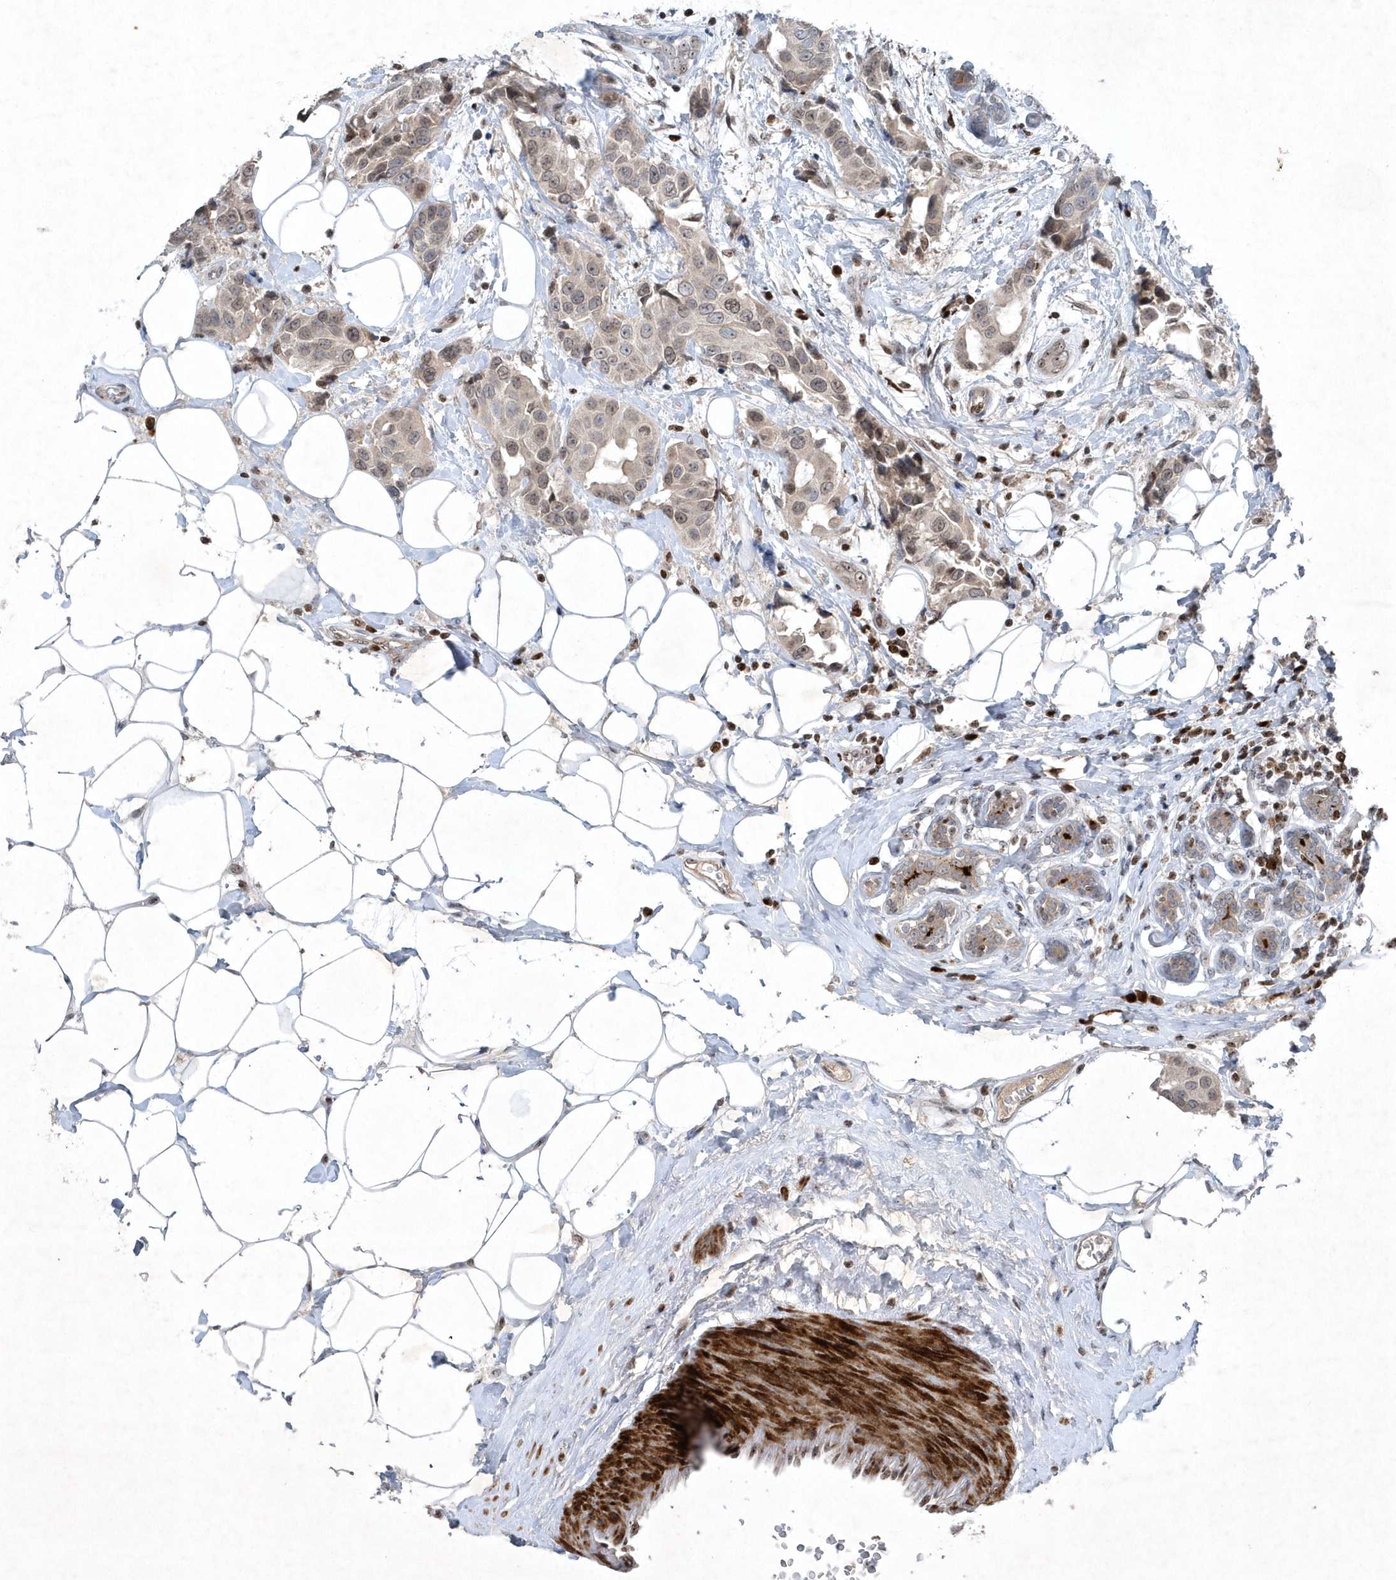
{"staining": {"intensity": "weak", "quantity": "25%-75%", "location": "nuclear"}, "tissue": "breast cancer", "cell_type": "Tumor cells", "image_type": "cancer", "snomed": [{"axis": "morphology", "description": "Normal tissue, NOS"}, {"axis": "morphology", "description": "Duct carcinoma"}, {"axis": "topography", "description": "Breast"}], "caption": "The photomicrograph shows a brown stain indicating the presence of a protein in the nuclear of tumor cells in breast infiltrating ductal carcinoma.", "gene": "QTRT2", "patient": {"sex": "female", "age": 39}}